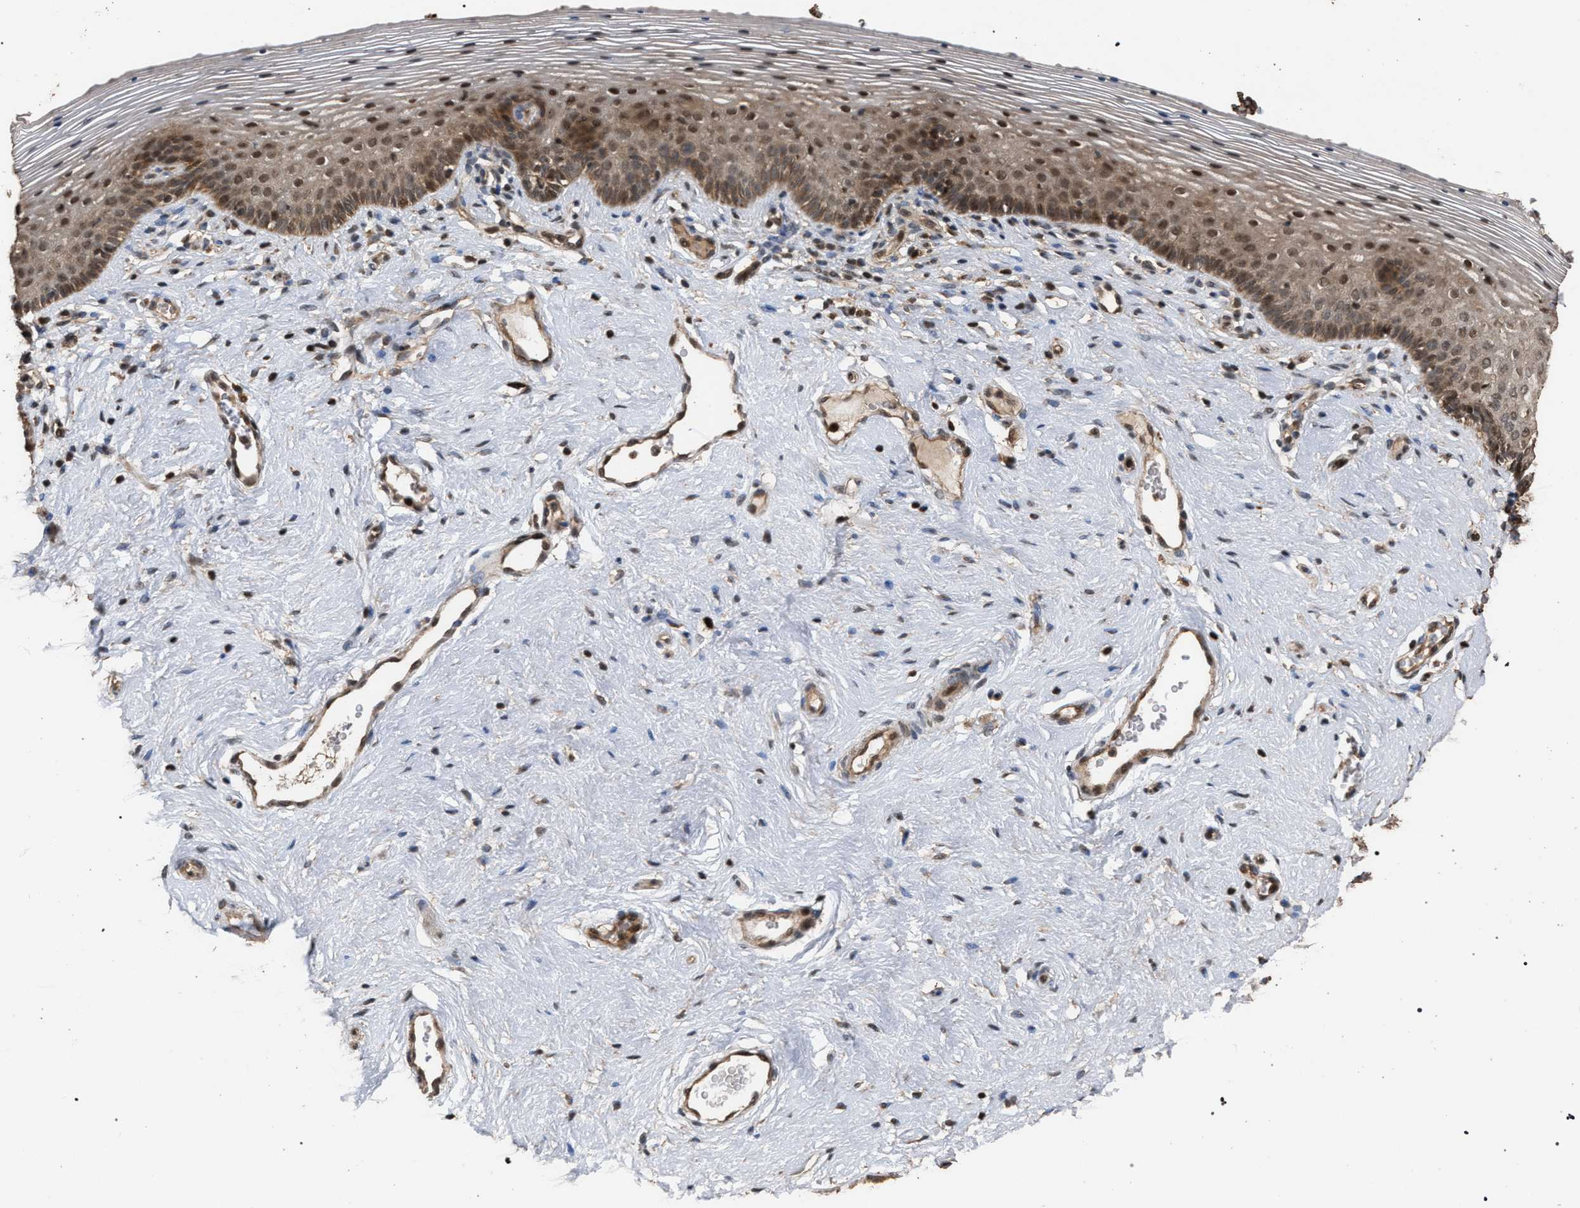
{"staining": {"intensity": "moderate", "quantity": ">75%", "location": "cytoplasmic/membranous,nuclear"}, "tissue": "vagina", "cell_type": "Squamous epithelial cells", "image_type": "normal", "snomed": [{"axis": "morphology", "description": "Normal tissue, NOS"}, {"axis": "topography", "description": "Vagina"}], "caption": "The micrograph shows staining of unremarkable vagina, revealing moderate cytoplasmic/membranous,nuclear protein staining (brown color) within squamous epithelial cells.", "gene": "NAA35", "patient": {"sex": "female", "age": 32}}